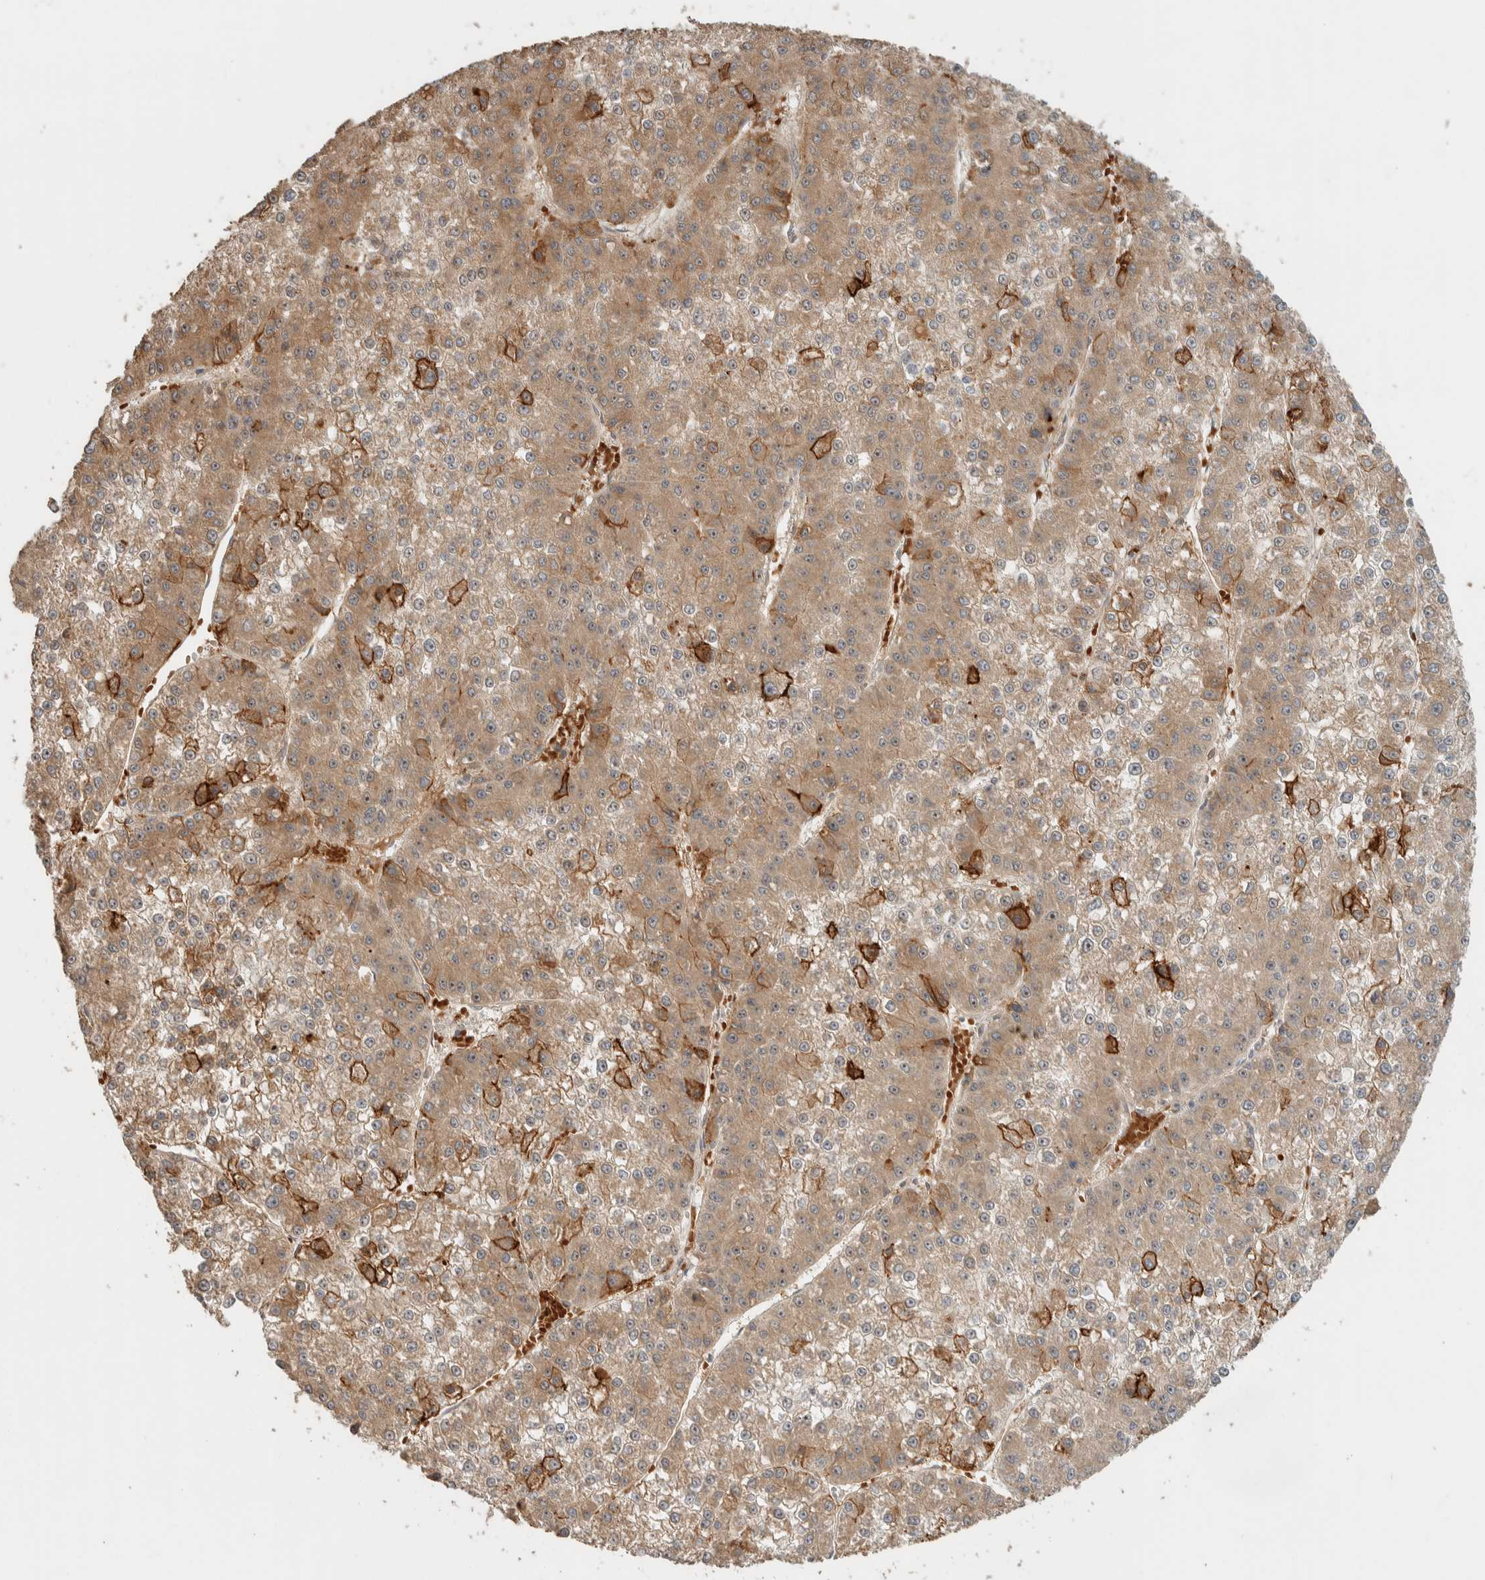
{"staining": {"intensity": "moderate", "quantity": ">75%", "location": "cytoplasmic/membranous"}, "tissue": "liver cancer", "cell_type": "Tumor cells", "image_type": "cancer", "snomed": [{"axis": "morphology", "description": "Carcinoma, Hepatocellular, NOS"}, {"axis": "topography", "description": "Liver"}], "caption": "Liver cancer stained with a protein marker demonstrates moderate staining in tumor cells.", "gene": "ZBTB2", "patient": {"sex": "female", "age": 73}}